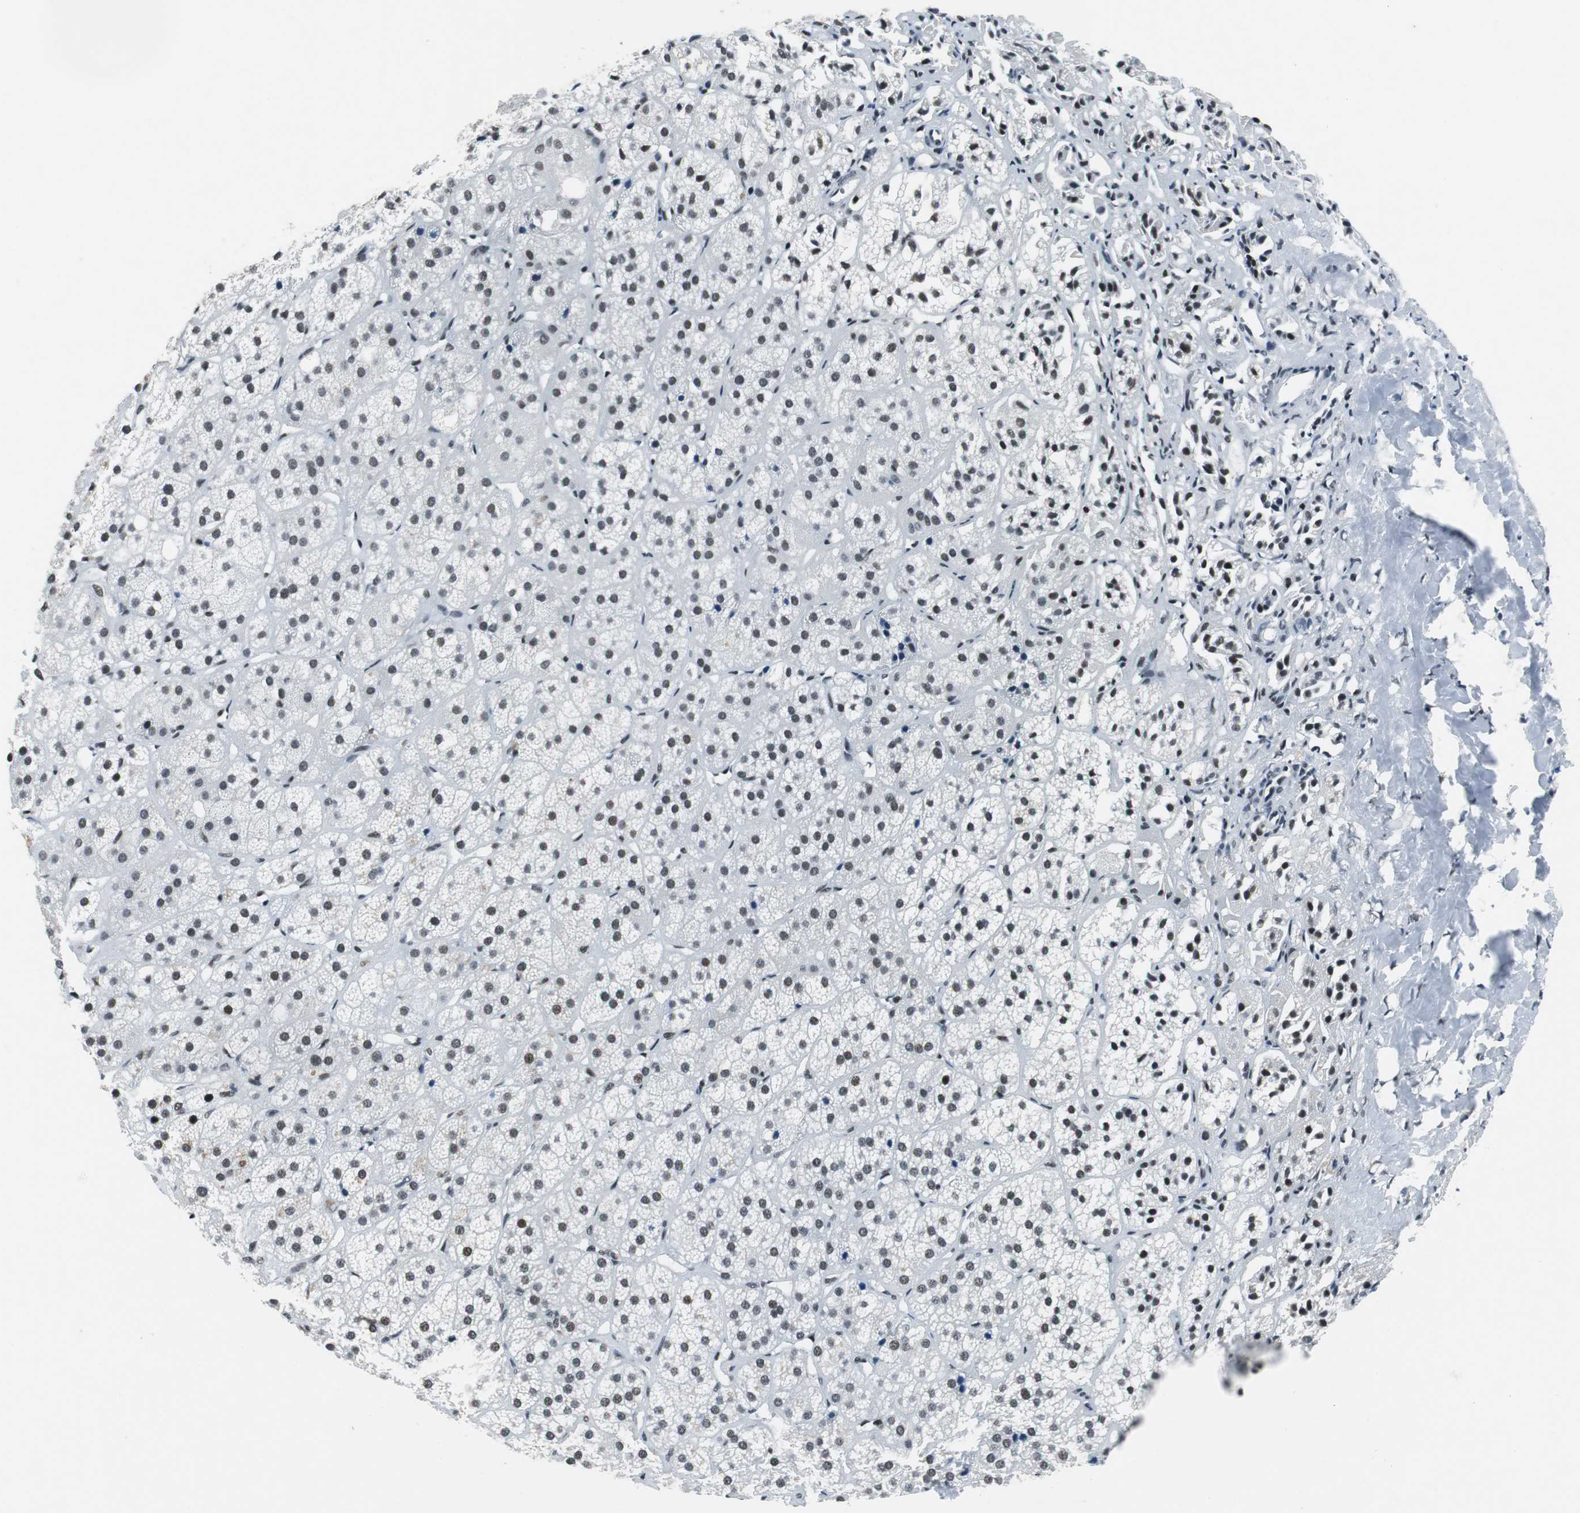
{"staining": {"intensity": "weak", "quantity": "<25%", "location": "nuclear"}, "tissue": "adrenal gland", "cell_type": "Glandular cells", "image_type": "normal", "snomed": [{"axis": "morphology", "description": "Normal tissue, NOS"}, {"axis": "topography", "description": "Adrenal gland"}], "caption": "Adrenal gland stained for a protein using IHC shows no staining glandular cells.", "gene": "HDAC3", "patient": {"sex": "female", "age": 71}}